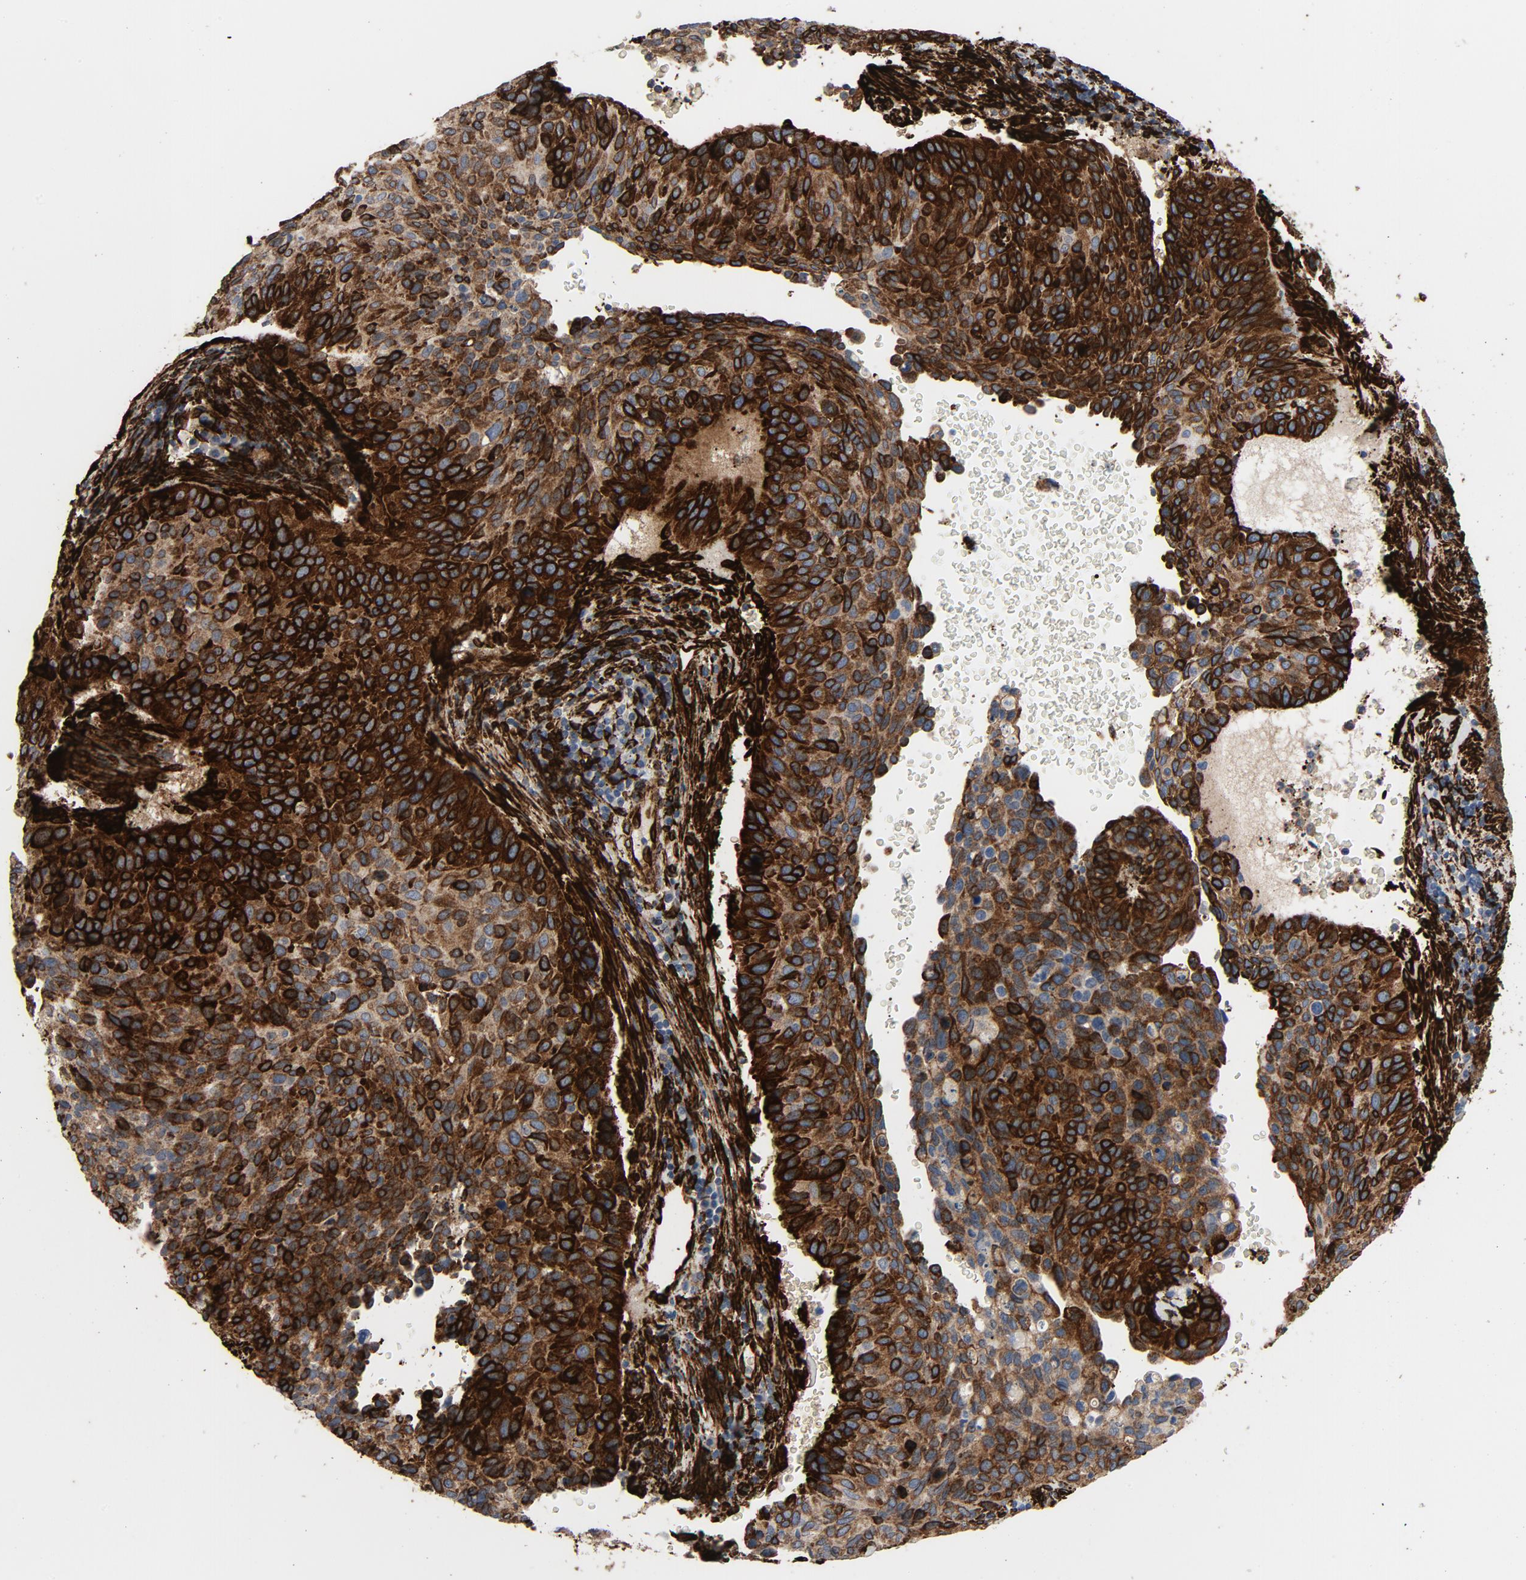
{"staining": {"intensity": "strong", "quantity": ">75%", "location": "cytoplasmic/membranous"}, "tissue": "cervical cancer", "cell_type": "Tumor cells", "image_type": "cancer", "snomed": [{"axis": "morphology", "description": "Squamous cell carcinoma, NOS"}, {"axis": "topography", "description": "Cervix"}], "caption": "This histopathology image demonstrates cervical cancer stained with IHC to label a protein in brown. The cytoplasmic/membranous of tumor cells show strong positivity for the protein. Nuclei are counter-stained blue.", "gene": "SERPINH1", "patient": {"sex": "female", "age": 39}}